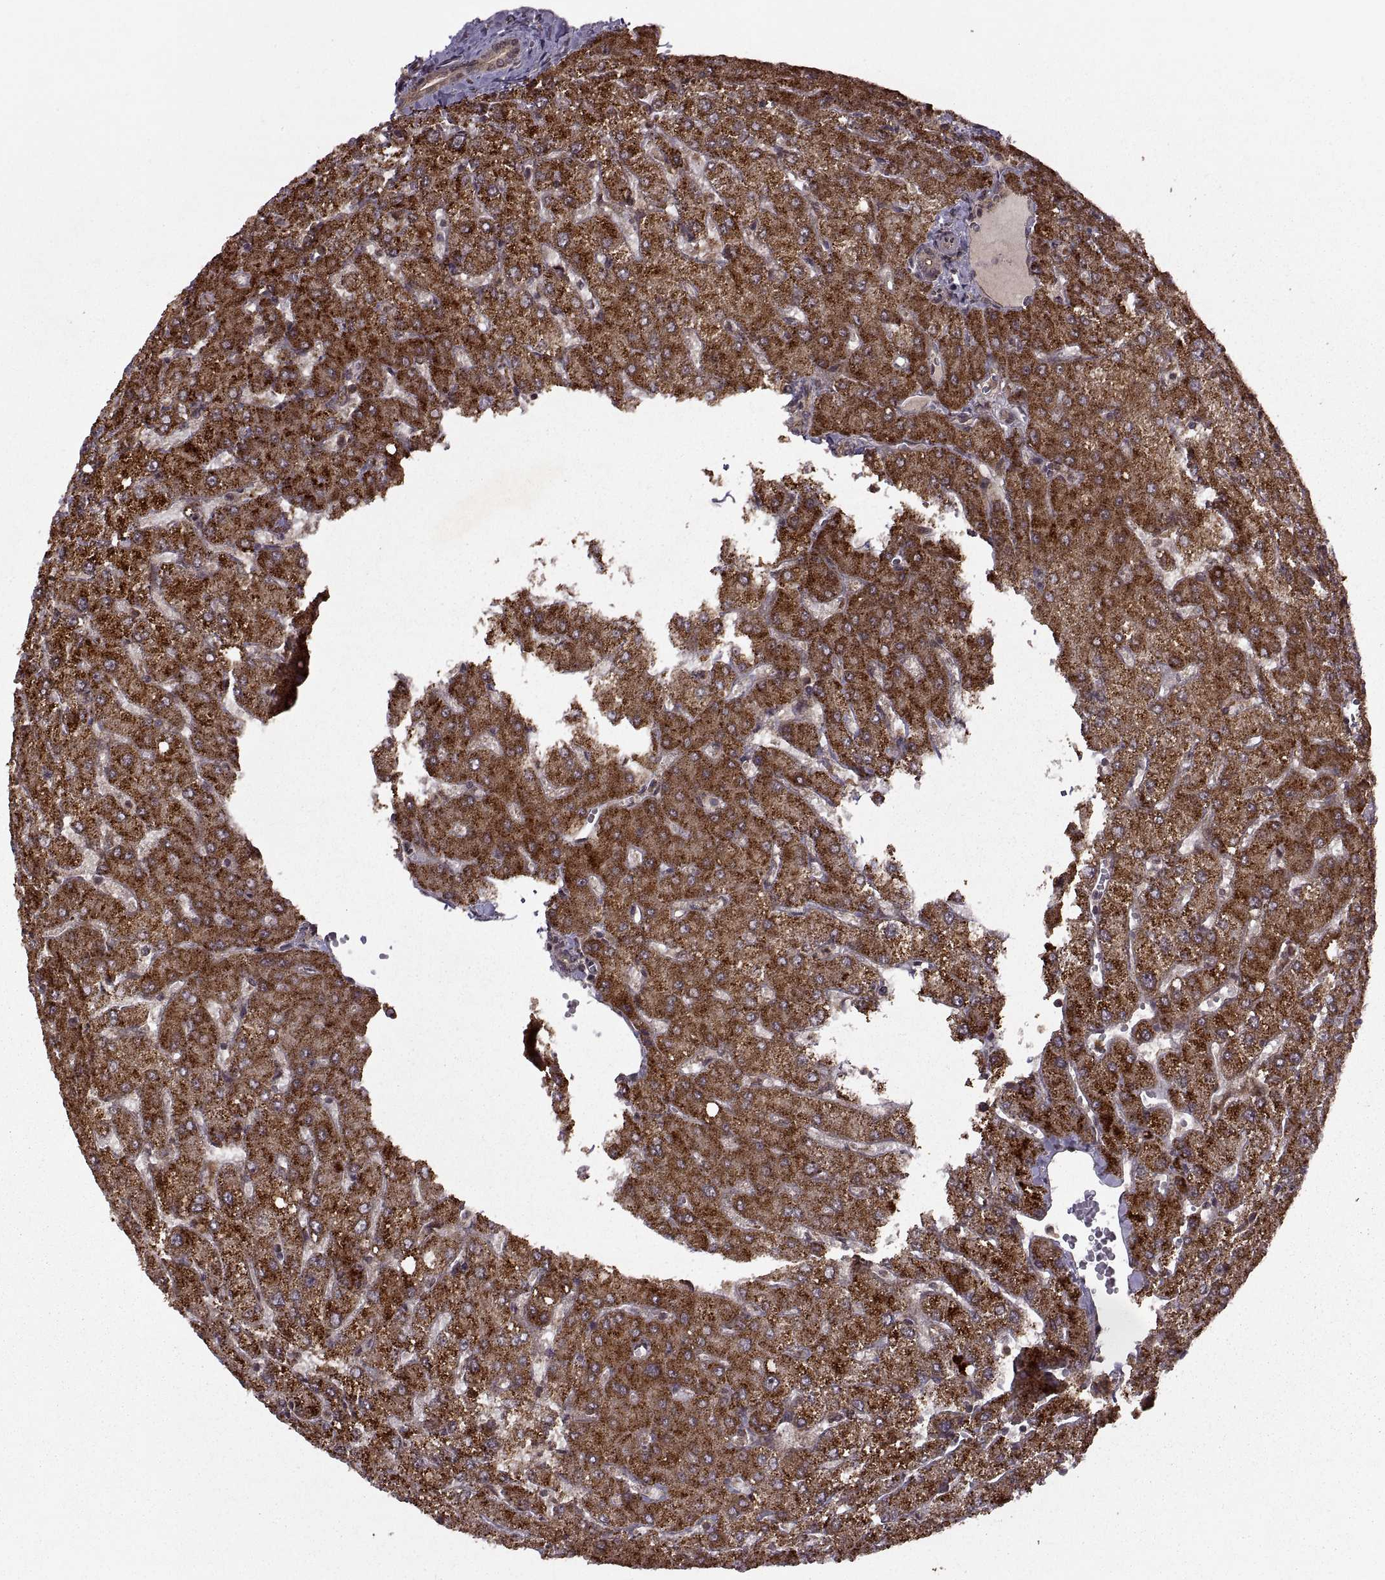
{"staining": {"intensity": "weak", "quantity": ">75%", "location": "cytoplasmic/membranous"}, "tissue": "liver", "cell_type": "Cholangiocytes", "image_type": "normal", "snomed": [{"axis": "morphology", "description": "Normal tissue, NOS"}, {"axis": "topography", "description": "Liver"}], "caption": "Cholangiocytes demonstrate low levels of weak cytoplasmic/membranous positivity in about >75% of cells in benign liver. The staining is performed using DAB (3,3'-diaminobenzidine) brown chromogen to label protein expression. The nuclei are counter-stained blue using hematoxylin.", "gene": "PTOV1", "patient": {"sex": "female", "age": 54}}